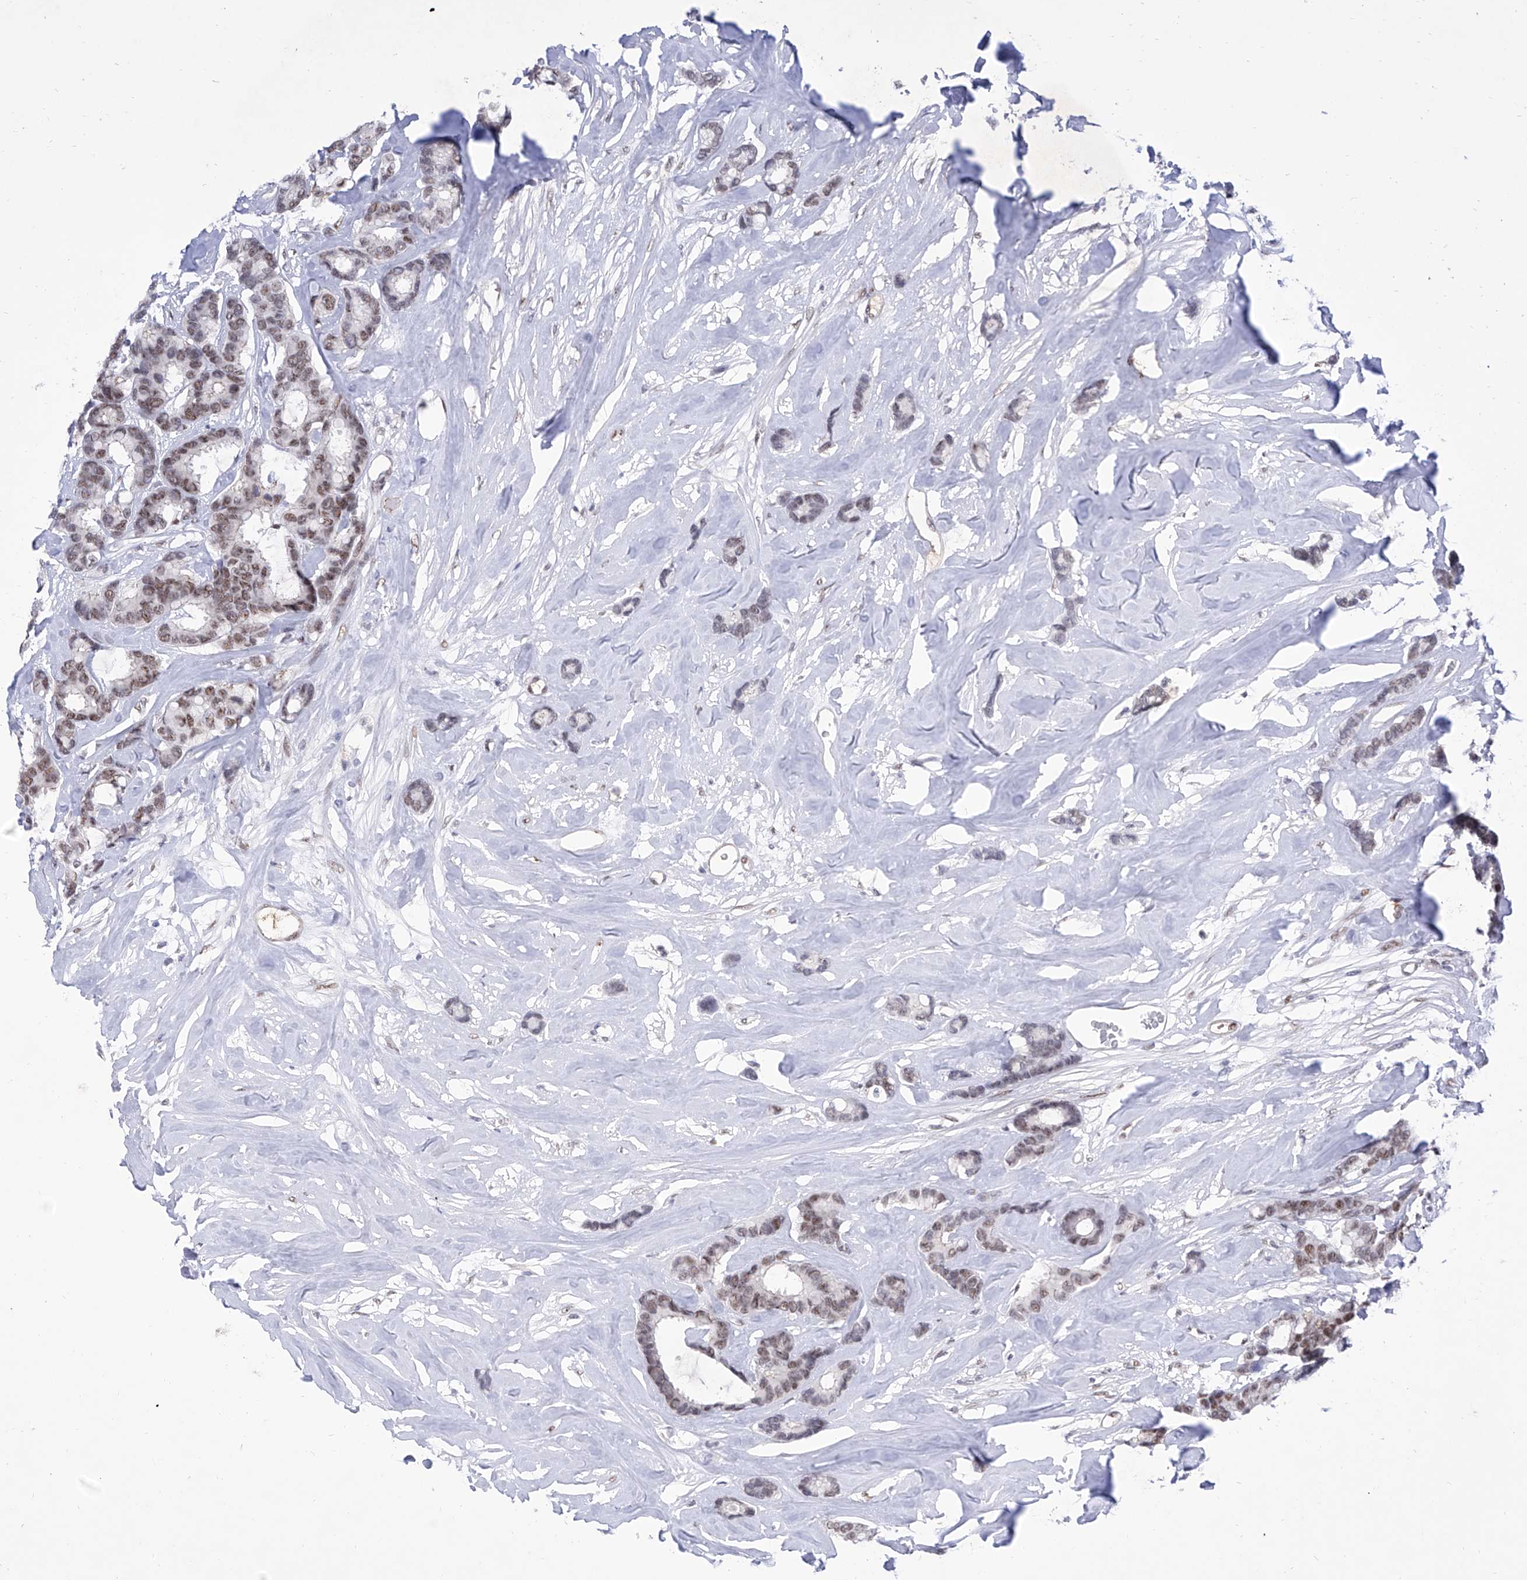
{"staining": {"intensity": "moderate", "quantity": ">75%", "location": "nuclear"}, "tissue": "breast cancer", "cell_type": "Tumor cells", "image_type": "cancer", "snomed": [{"axis": "morphology", "description": "Duct carcinoma"}, {"axis": "topography", "description": "Breast"}], "caption": "This micrograph demonstrates IHC staining of invasive ductal carcinoma (breast), with medium moderate nuclear expression in about >75% of tumor cells.", "gene": "ATN1", "patient": {"sex": "female", "age": 87}}